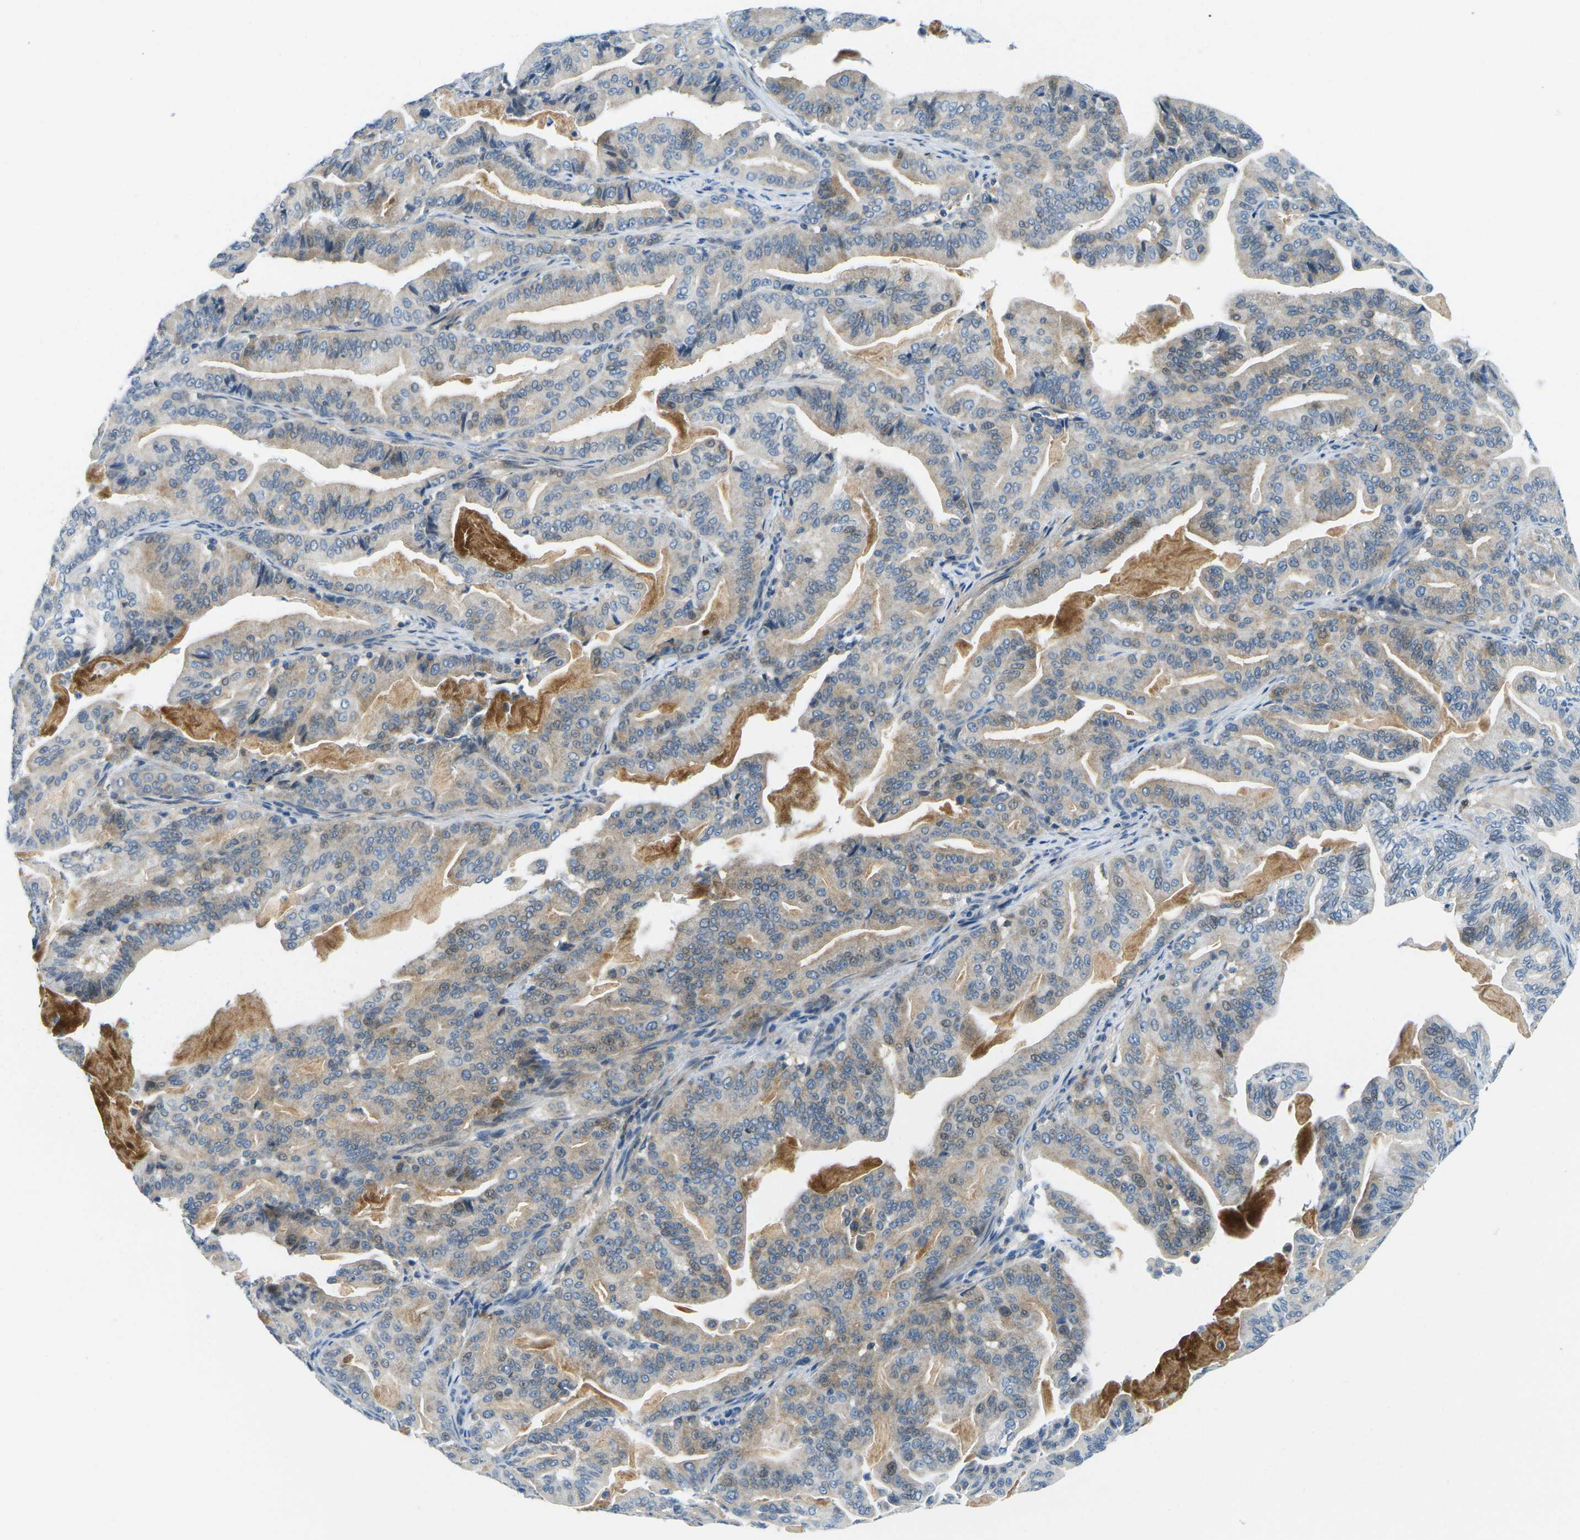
{"staining": {"intensity": "weak", "quantity": "<25%", "location": "cytoplasmic/membranous"}, "tissue": "pancreatic cancer", "cell_type": "Tumor cells", "image_type": "cancer", "snomed": [{"axis": "morphology", "description": "Adenocarcinoma, NOS"}, {"axis": "topography", "description": "Pancreas"}], "caption": "Histopathology image shows no significant protein expression in tumor cells of pancreatic adenocarcinoma.", "gene": "CFB", "patient": {"sex": "male", "age": 63}}